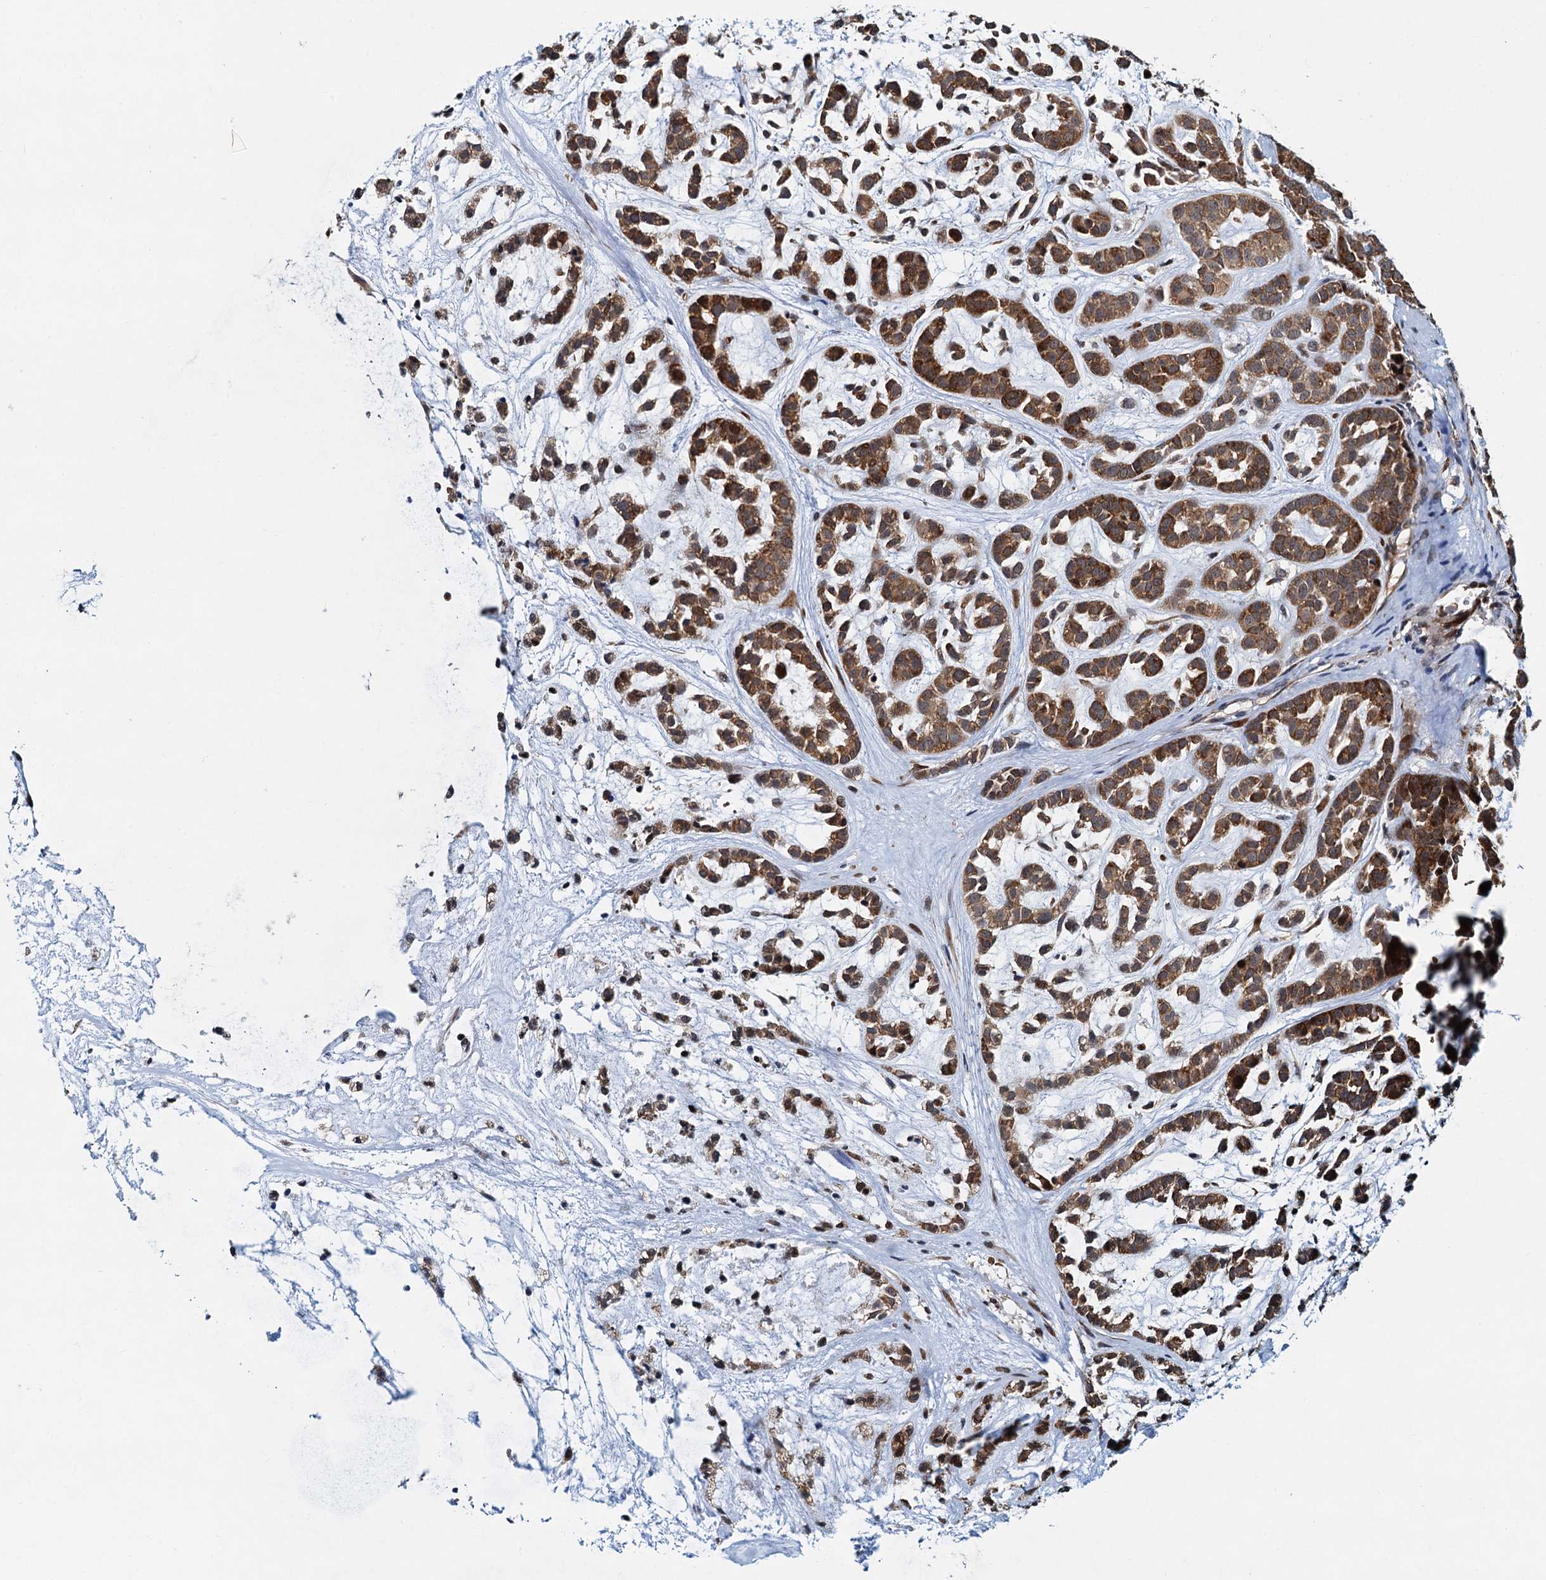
{"staining": {"intensity": "moderate", "quantity": ">75%", "location": "cytoplasmic/membranous"}, "tissue": "head and neck cancer", "cell_type": "Tumor cells", "image_type": "cancer", "snomed": [{"axis": "morphology", "description": "Adenocarcinoma, NOS"}, {"axis": "morphology", "description": "Adenoma, NOS"}, {"axis": "topography", "description": "Head-Neck"}], "caption": "Head and neck cancer (adenoma) tissue exhibits moderate cytoplasmic/membranous positivity in about >75% of tumor cells, visualized by immunohistochemistry.", "gene": "DNAJC21", "patient": {"sex": "female", "age": 55}}